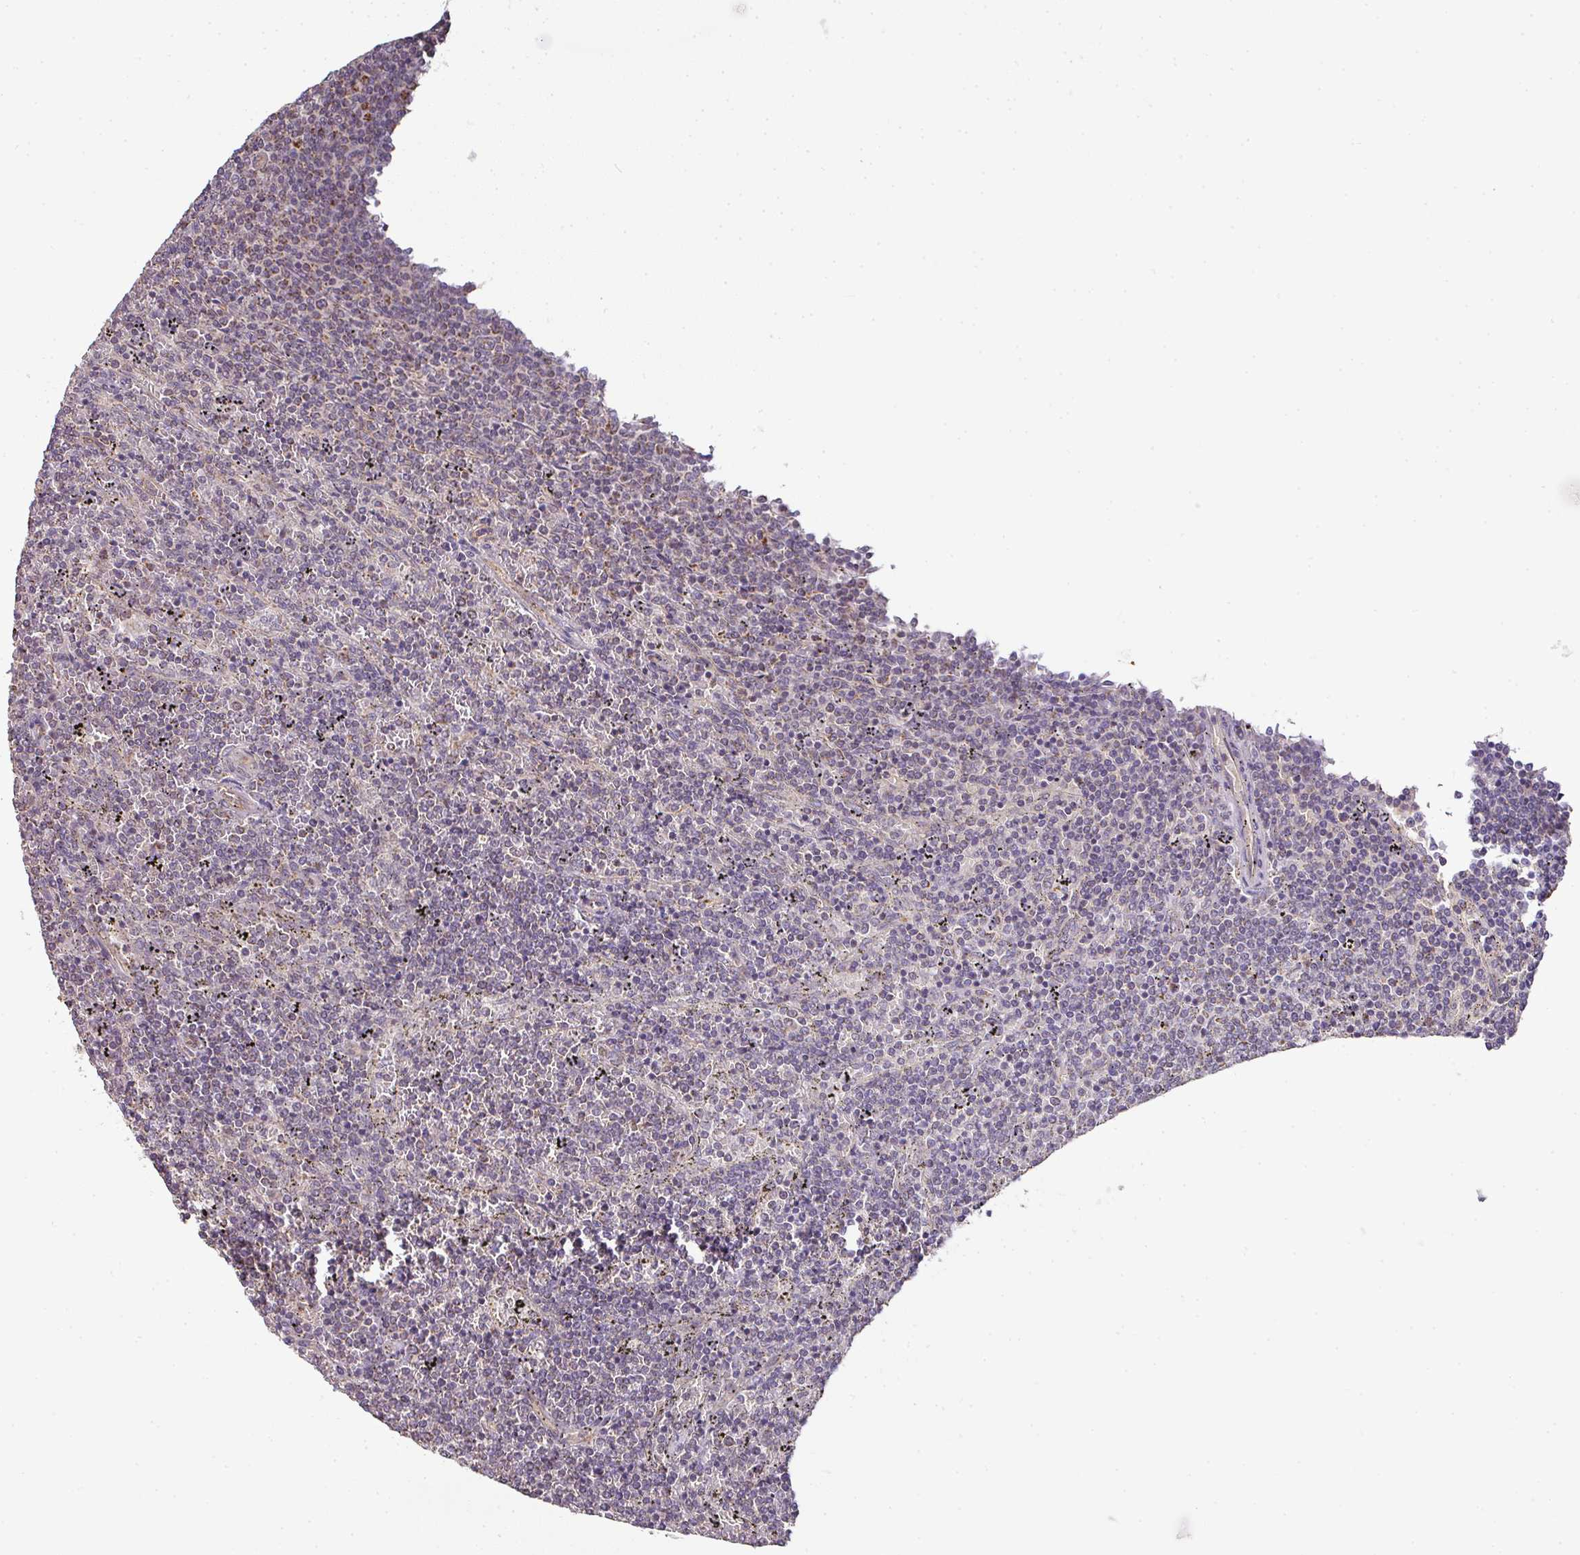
{"staining": {"intensity": "negative", "quantity": "none", "location": "none"}, "tissue": "lymphoma", "cell_type": "Tumor cells", "image_type": "cancer", "snomed": [{"axis": "morphology", "description": "Malignant lymphoma, non-Hodgkin's type, Low grade"}, {"axis": "topography", "description": "Spleen"}], "caption": "Human malignant lymphoma, non-Hodgkin's type (low-grade) stained for a protein using immunohistochemistry exhibits no positivity in tumor cells.", "gene": "MYOM2", "patient": {"sex": "female", "age": 50}}